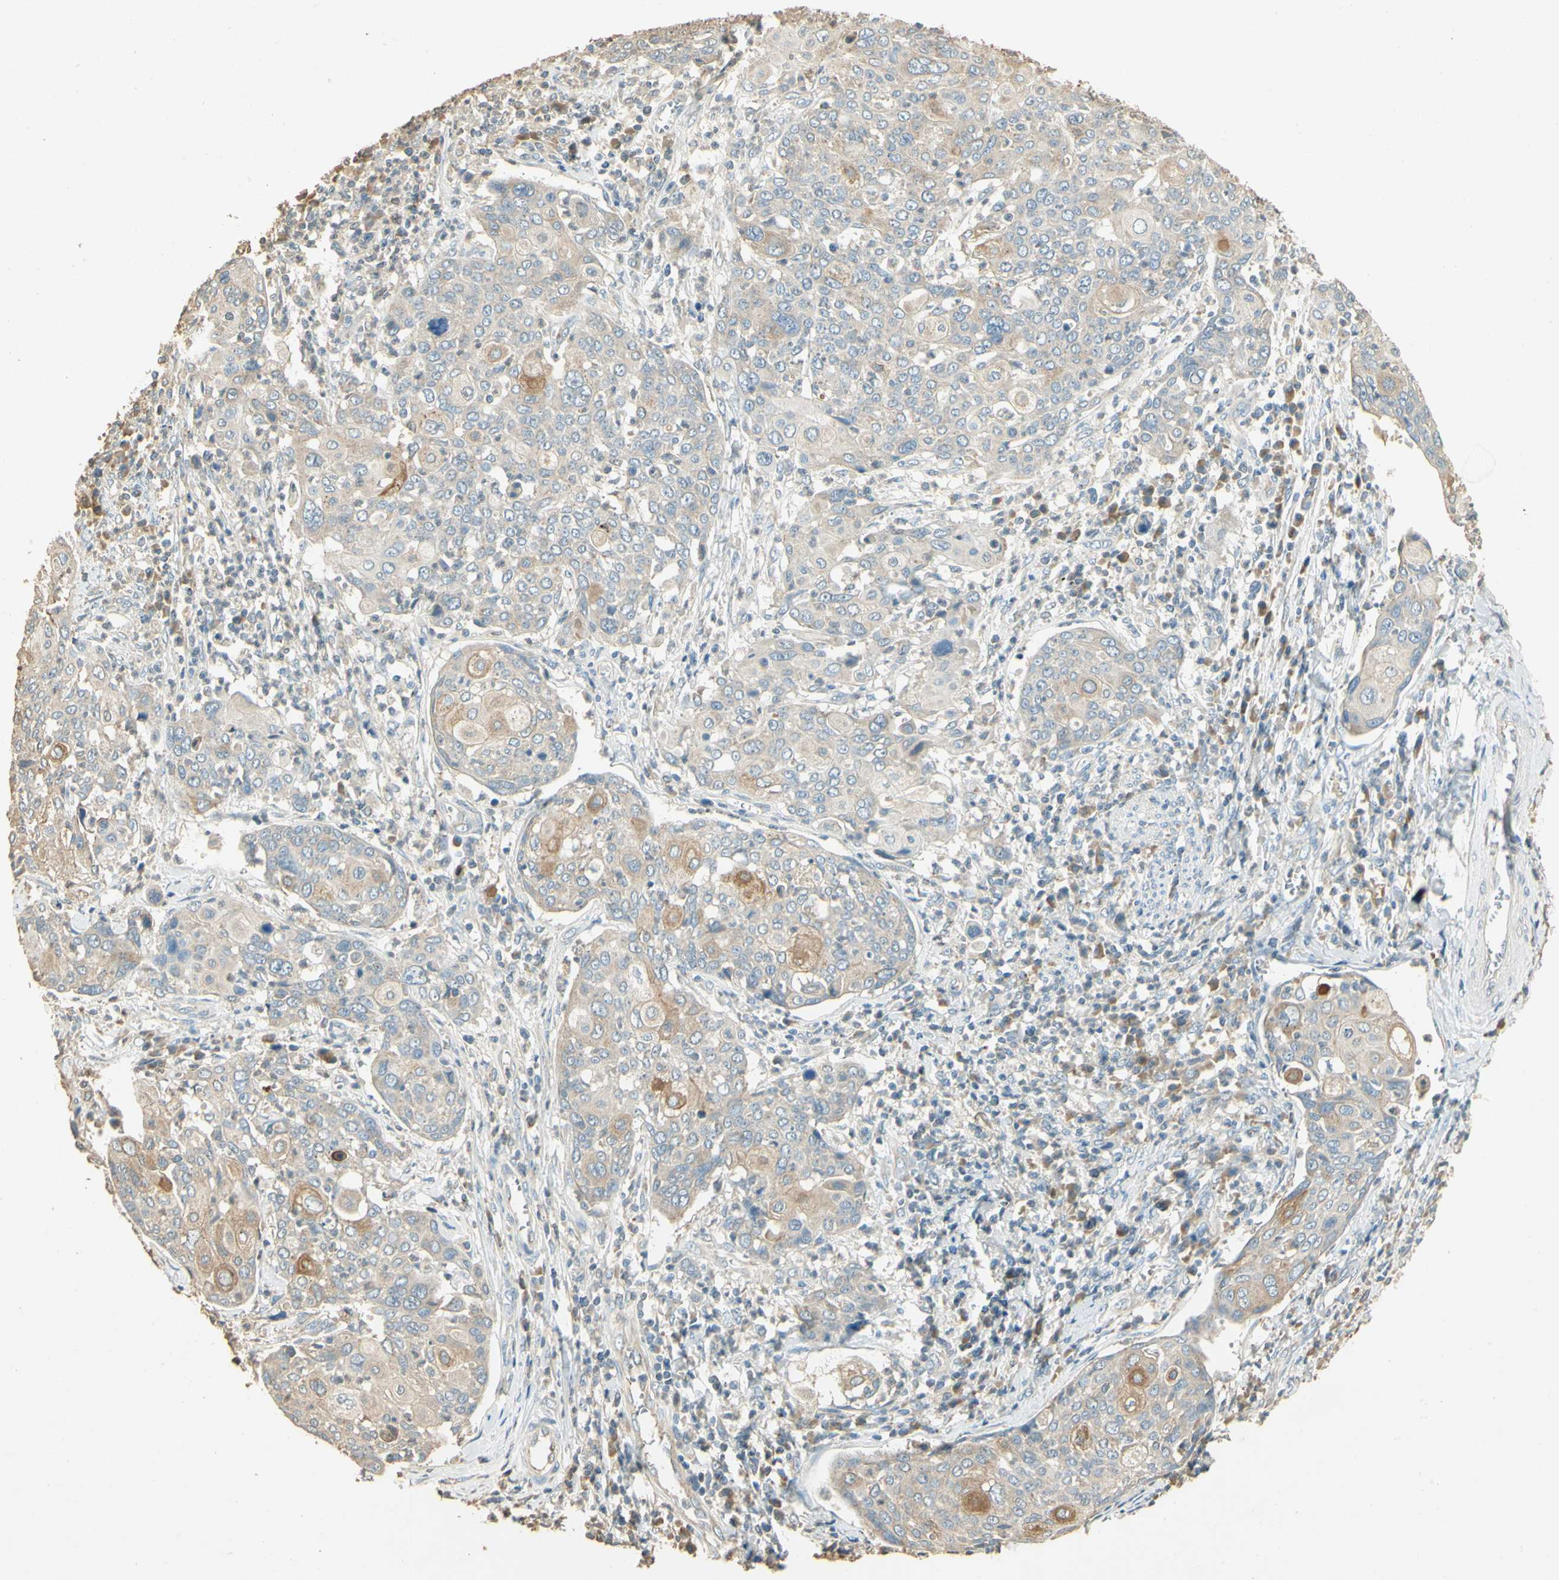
{"staining": {"intensity": "weak", "quantity": "25%-75%", "location": "cytoplasmic/membranous"}, "tissue": "cervical cancer", "cell_type": "Tumor cells", "image_type": "cancer", "snomed": [{"axis": "morphology", "description": "Squamous cell carcinoma, NOS"}, {"axis": "topography", "description": "Cervix"}], "caption": "Immunohistochemical staining of human cervical cancer exhibits low levels of weak cytoplasmic/membranous positivity in approximately 25%-75% of tumor cells.", "gene": "UXS1", "patient": {"sex": "female", "age": 40}}